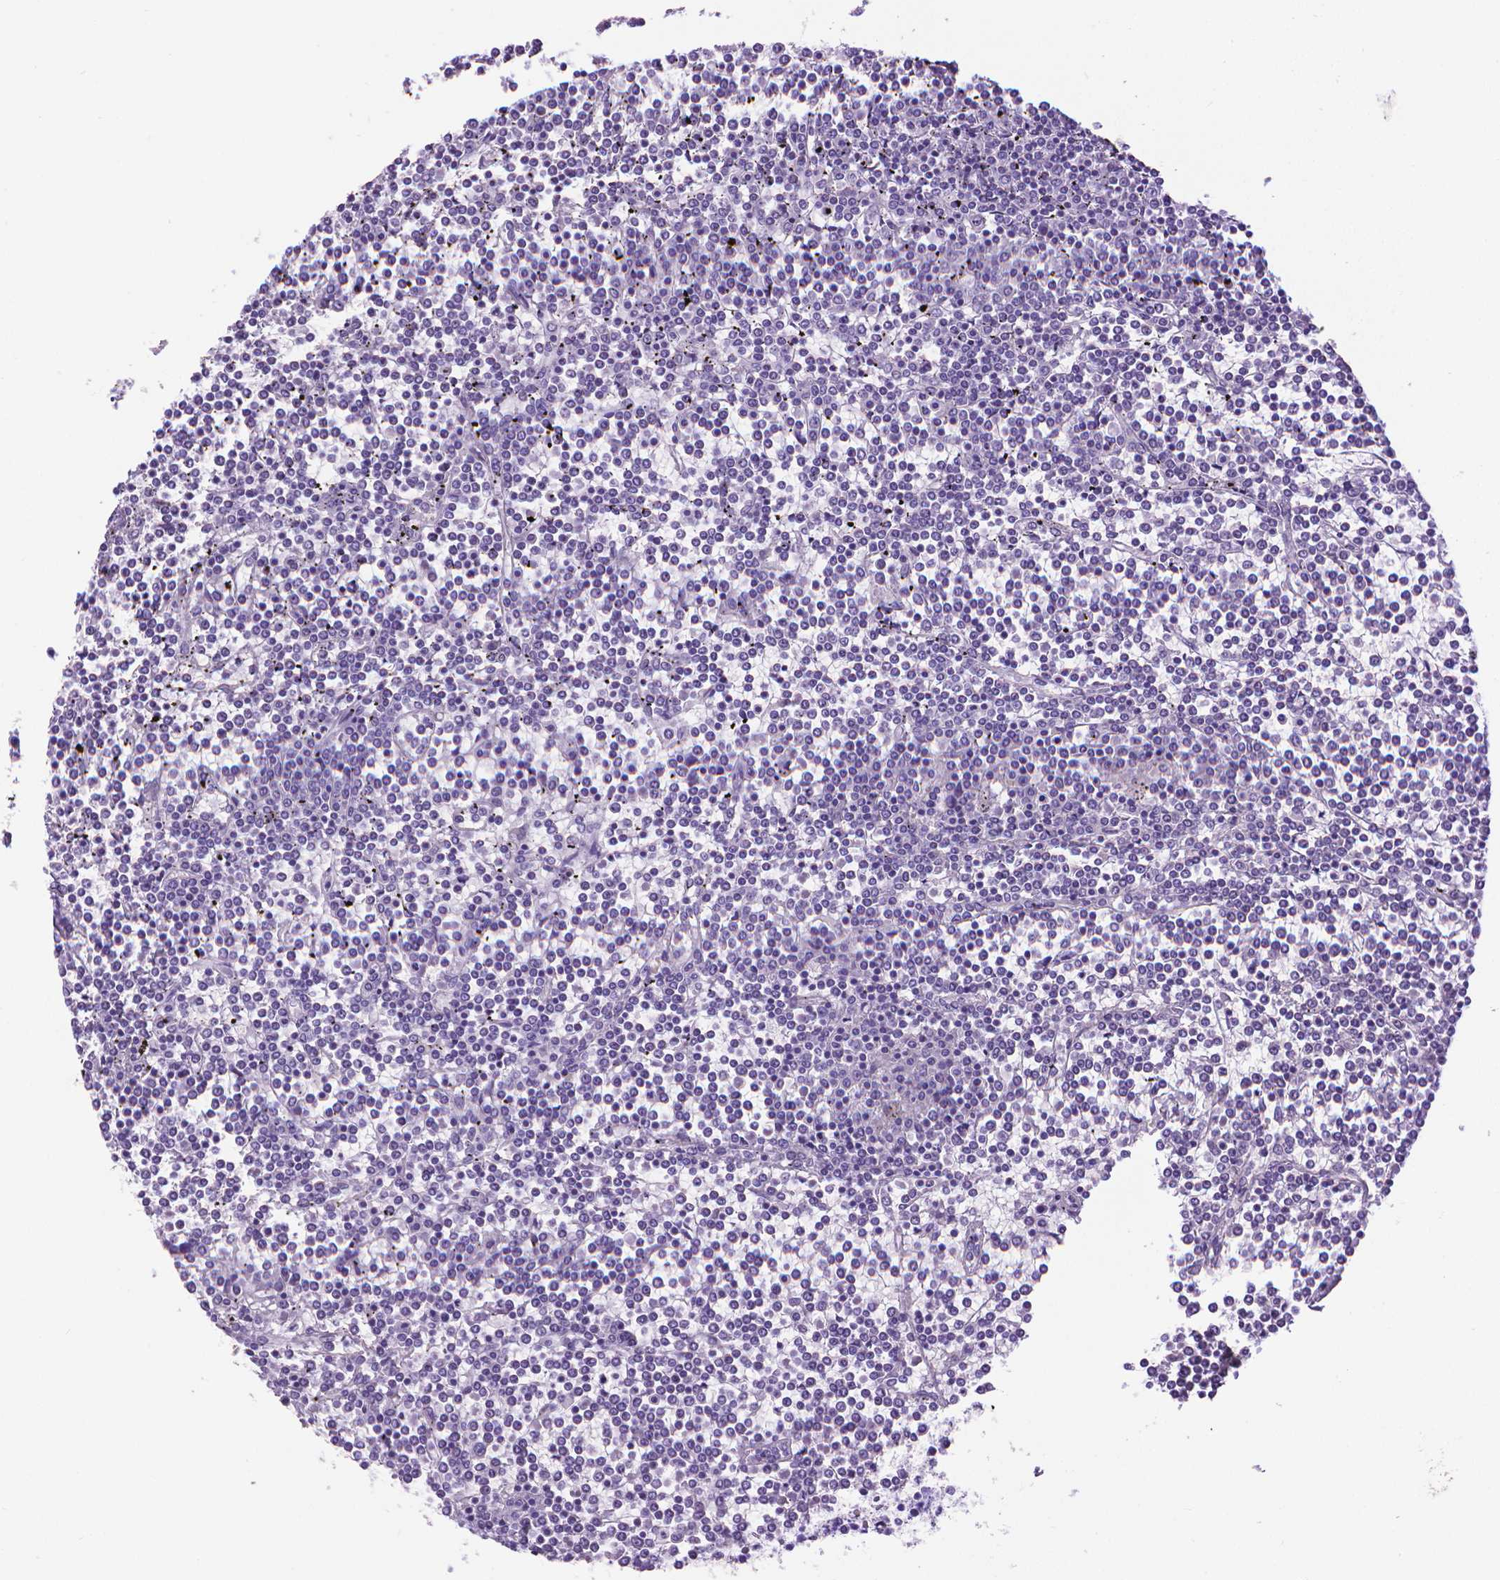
{"staining": {"intensity": "negative", "quantity": "none", "location": "none"}, "tissue": "lymphoma", "cell_type": "Tumor cells", "image_type": "cancer", "snomed": [{"axis": "morphology", "description": "Malignant lymphoma, non-Hodgkin's type, Low grade"}, {"axis": "topography", "description": "Spleen"}], "caption": "Immunohistochemistry histopathology image of human low-grade malignant lymphoma, non-Hodgkin's type stained for a protein (brown), which demonstrates no staining in tumor cells.", "gene": "PNMA2", "patient": {"sex": "female", "age": 19}}